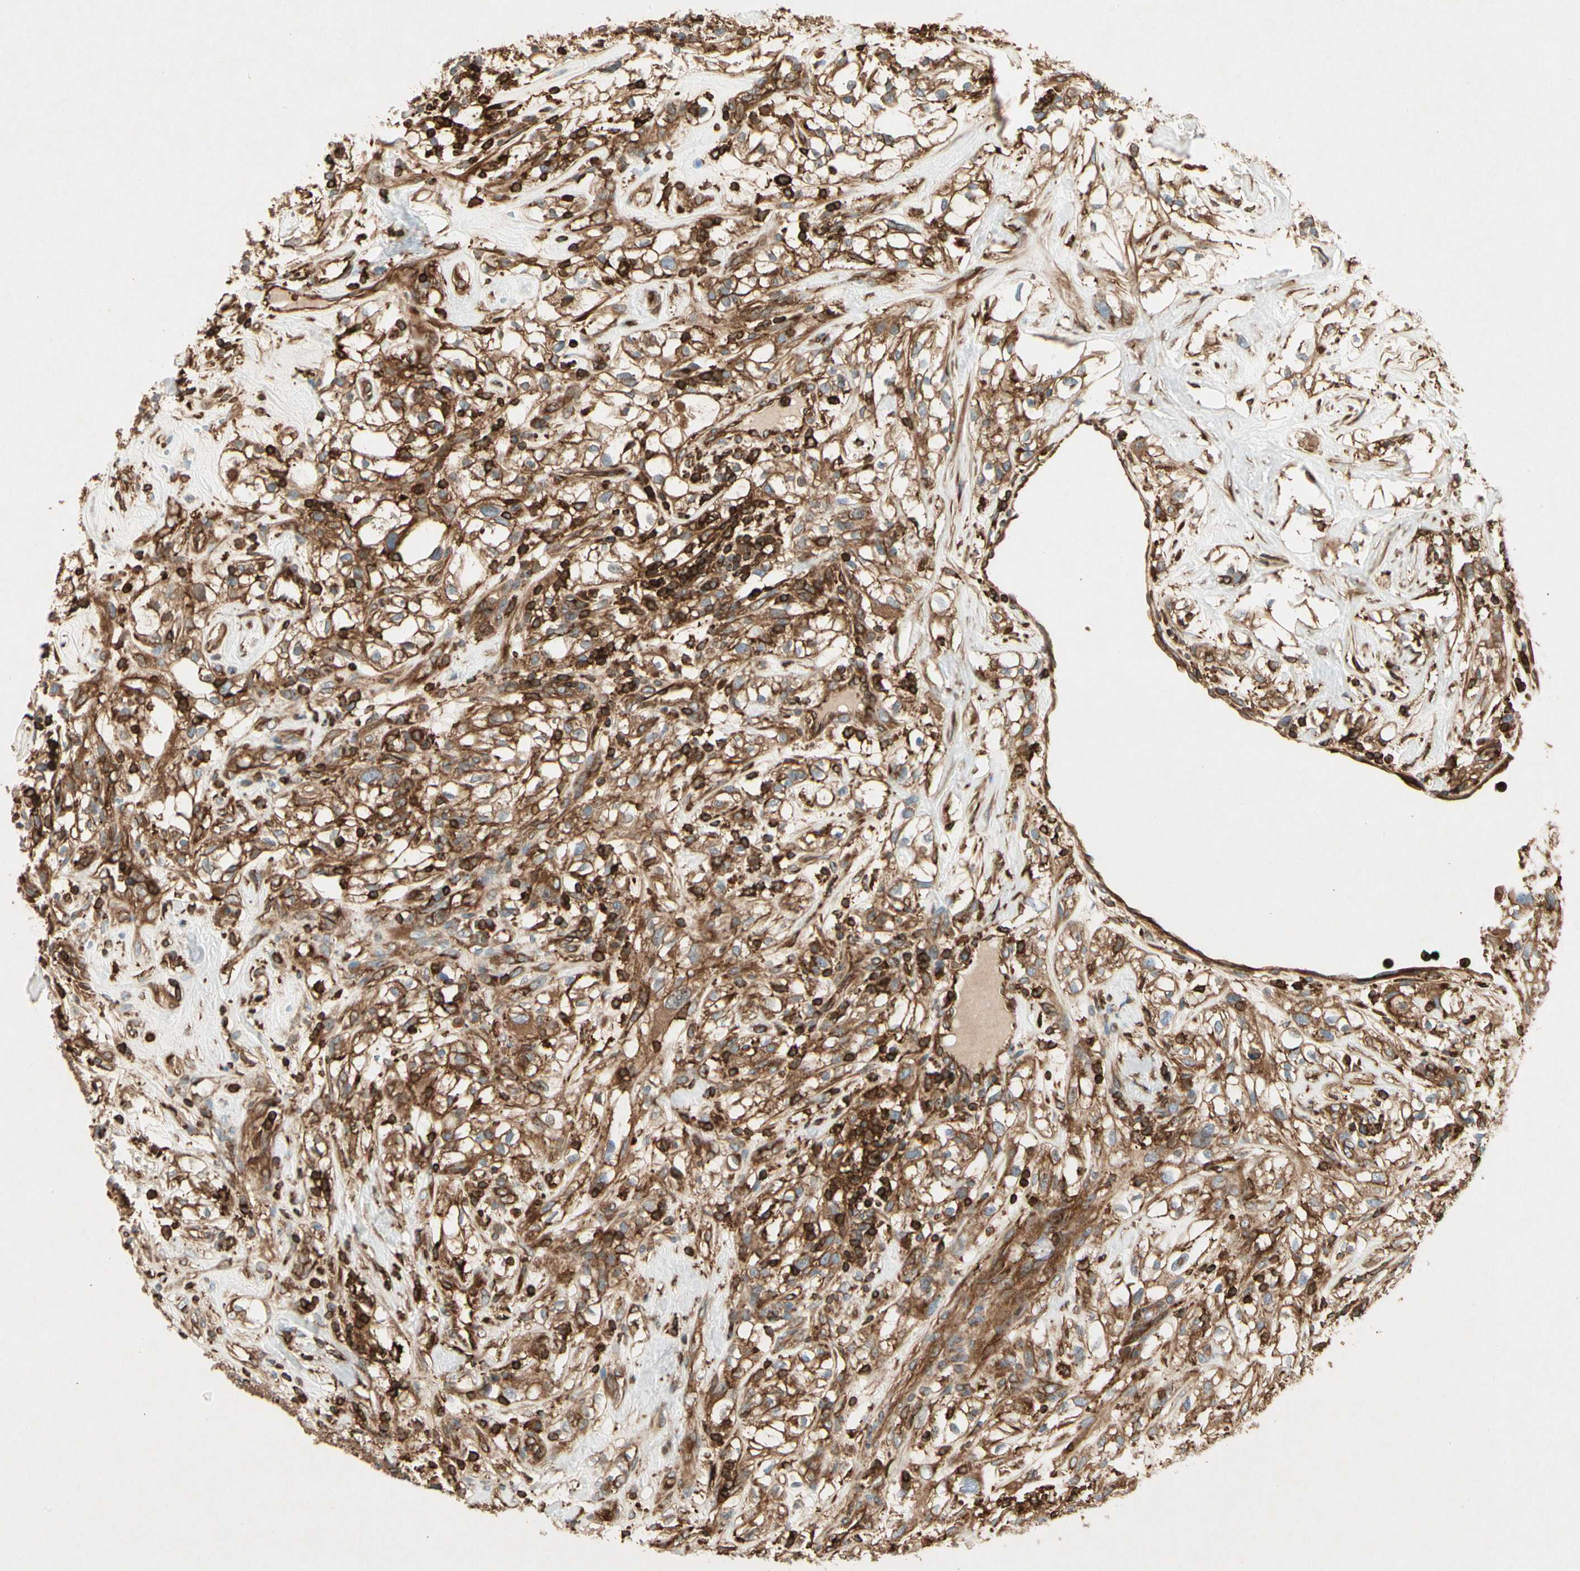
{"staining": {"intensity": "strong", "quantity": ">75%", "location": "cytoplasmic/membranous"}, "tissue": "renal cancer", "cell_type": "Tumor cells", "image_type": "cancer", "snomed": [{"axis": "morphology", "description": "Adenocarcinoma, NOS"}, {"axis": "topography", "description": "Kidney"}], "caption": "A histopathology image of human renal cancer (adenocarcinoma) stained for a protein reveals strong cytoplasmic/membranous brown staining in tumor cells.", "gene": "ARPC2", "patient": {"sex": "female", "age": 60}}